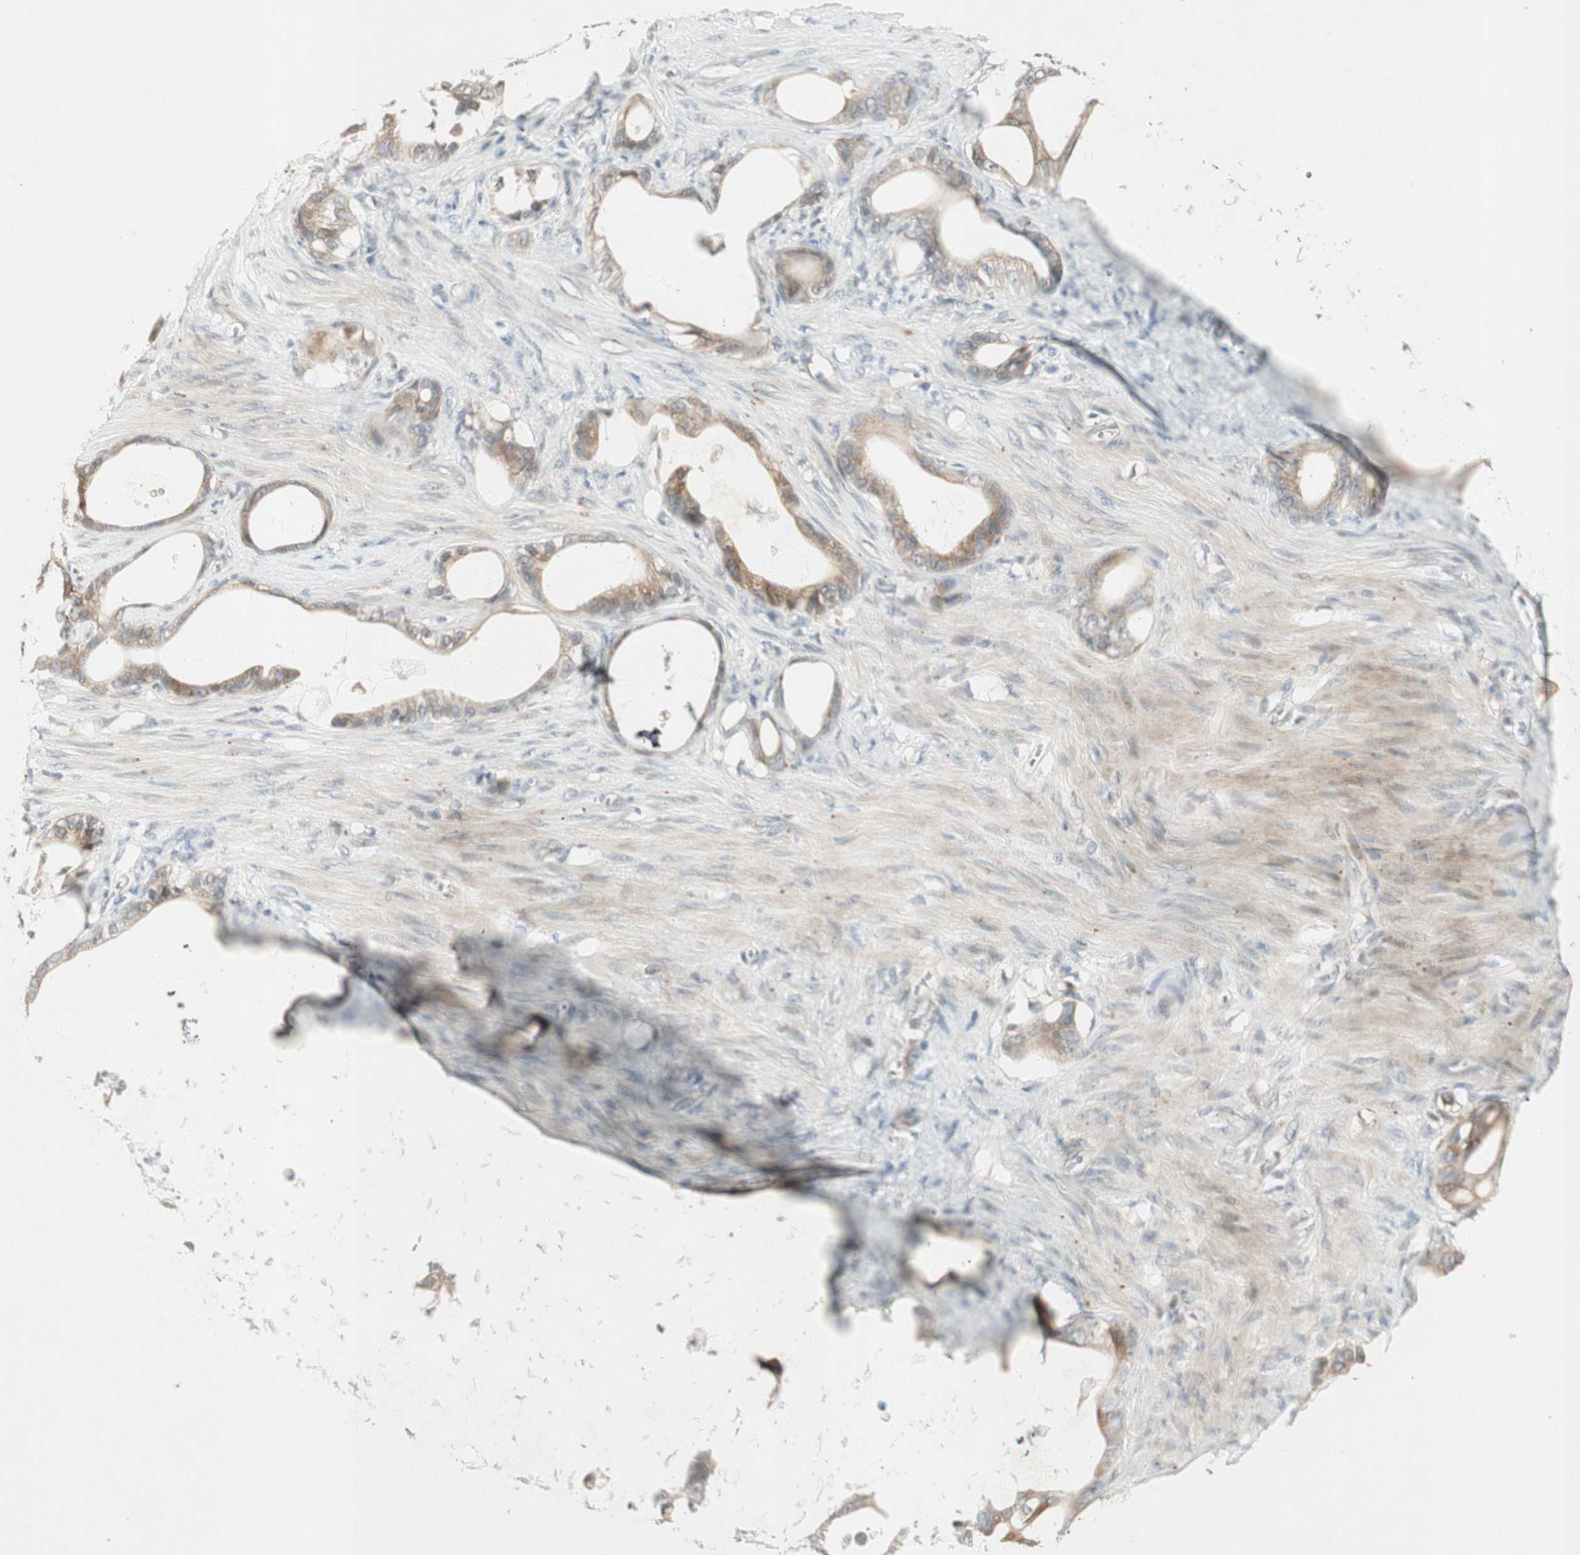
{"staining": {"intensity": "moderate", "quantity": ">75%", "location": "cytoplasmic/membranous"}, "tissue": "stomach cancer", "cell_type": "Tumor cells", "image_type": "cancer", "snomed": [{"axis": "morphology", "description": "Adenocarcinoma, NOS"}, {"axis": "topography", "description": "Stomach"}], "caption": "Moderate cytoplasmic/membranous protein positivity is seen in about >75% of tumor cells in stomach cancer (adenocarcinoma). (DAB IHC, brown staining for protein, blue staining for nuclei).", "gene": "ACSL5", "patient": {"sex": "female", "age": 75}}